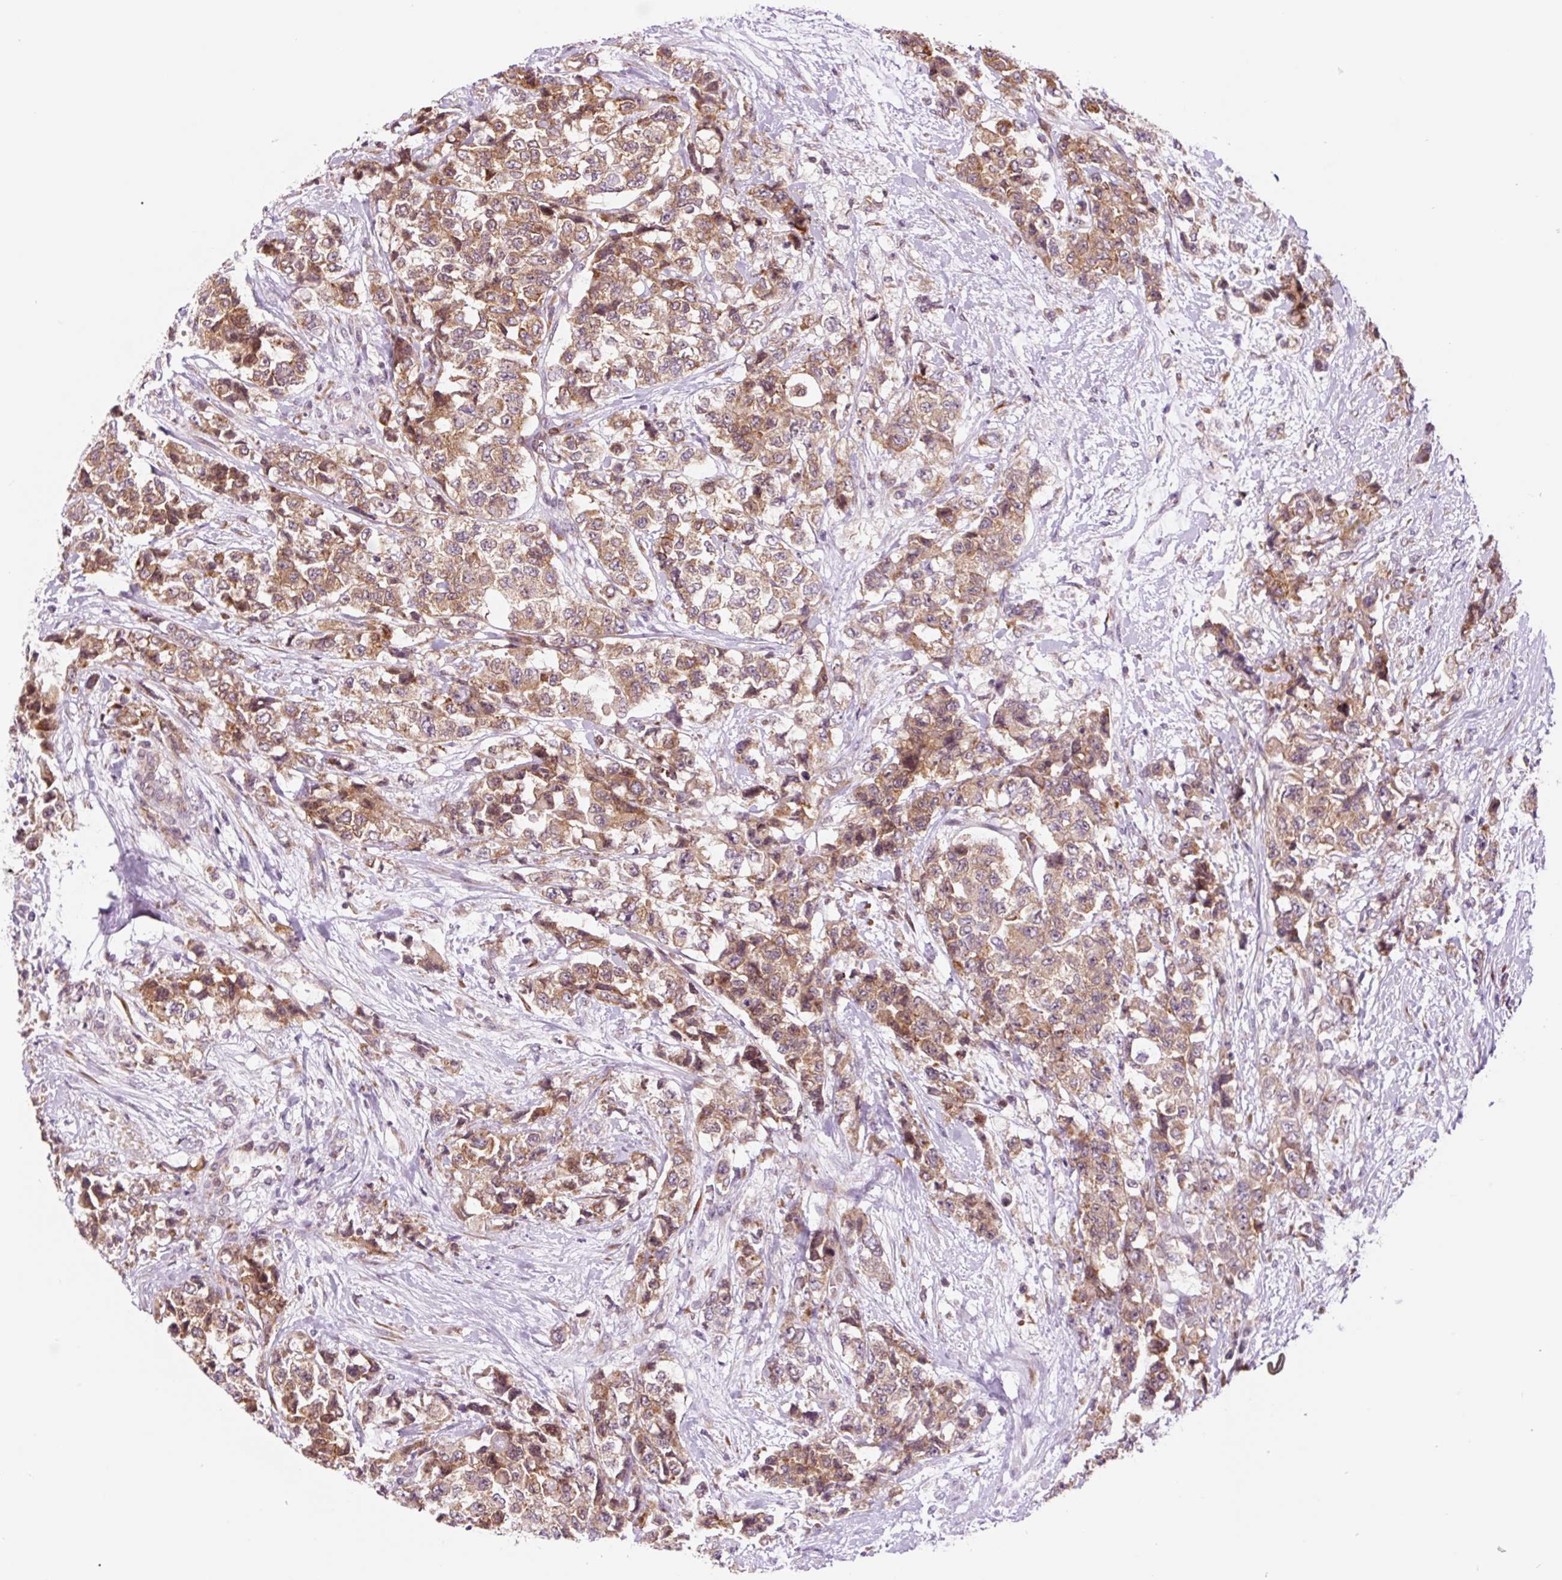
{"staining": {"intensity": "moderate", "quantity": ">75%", "location": "cytoplasmic/membranous"}, "tissue": "urothelial cancer", "cell_type": "Tumor cells", "image_type": "cancer", "snomed": [{"axis": "morphology", "description": "Urothelial carcinoma, High grade"}, {"axis": "topography", "description": "Urinary bladder"}], "caption": "High-magnification brightfield microscopy of urothelial cancer stained with DAB (brown) and counterstained with hematoxylin (blue). tumor cells exhibit moderate cytoplasmic/membranous positivity is identified in approximately>75% of cells.", "gene": "RPL41", "patient": {"sex": "female", "age": 78}}